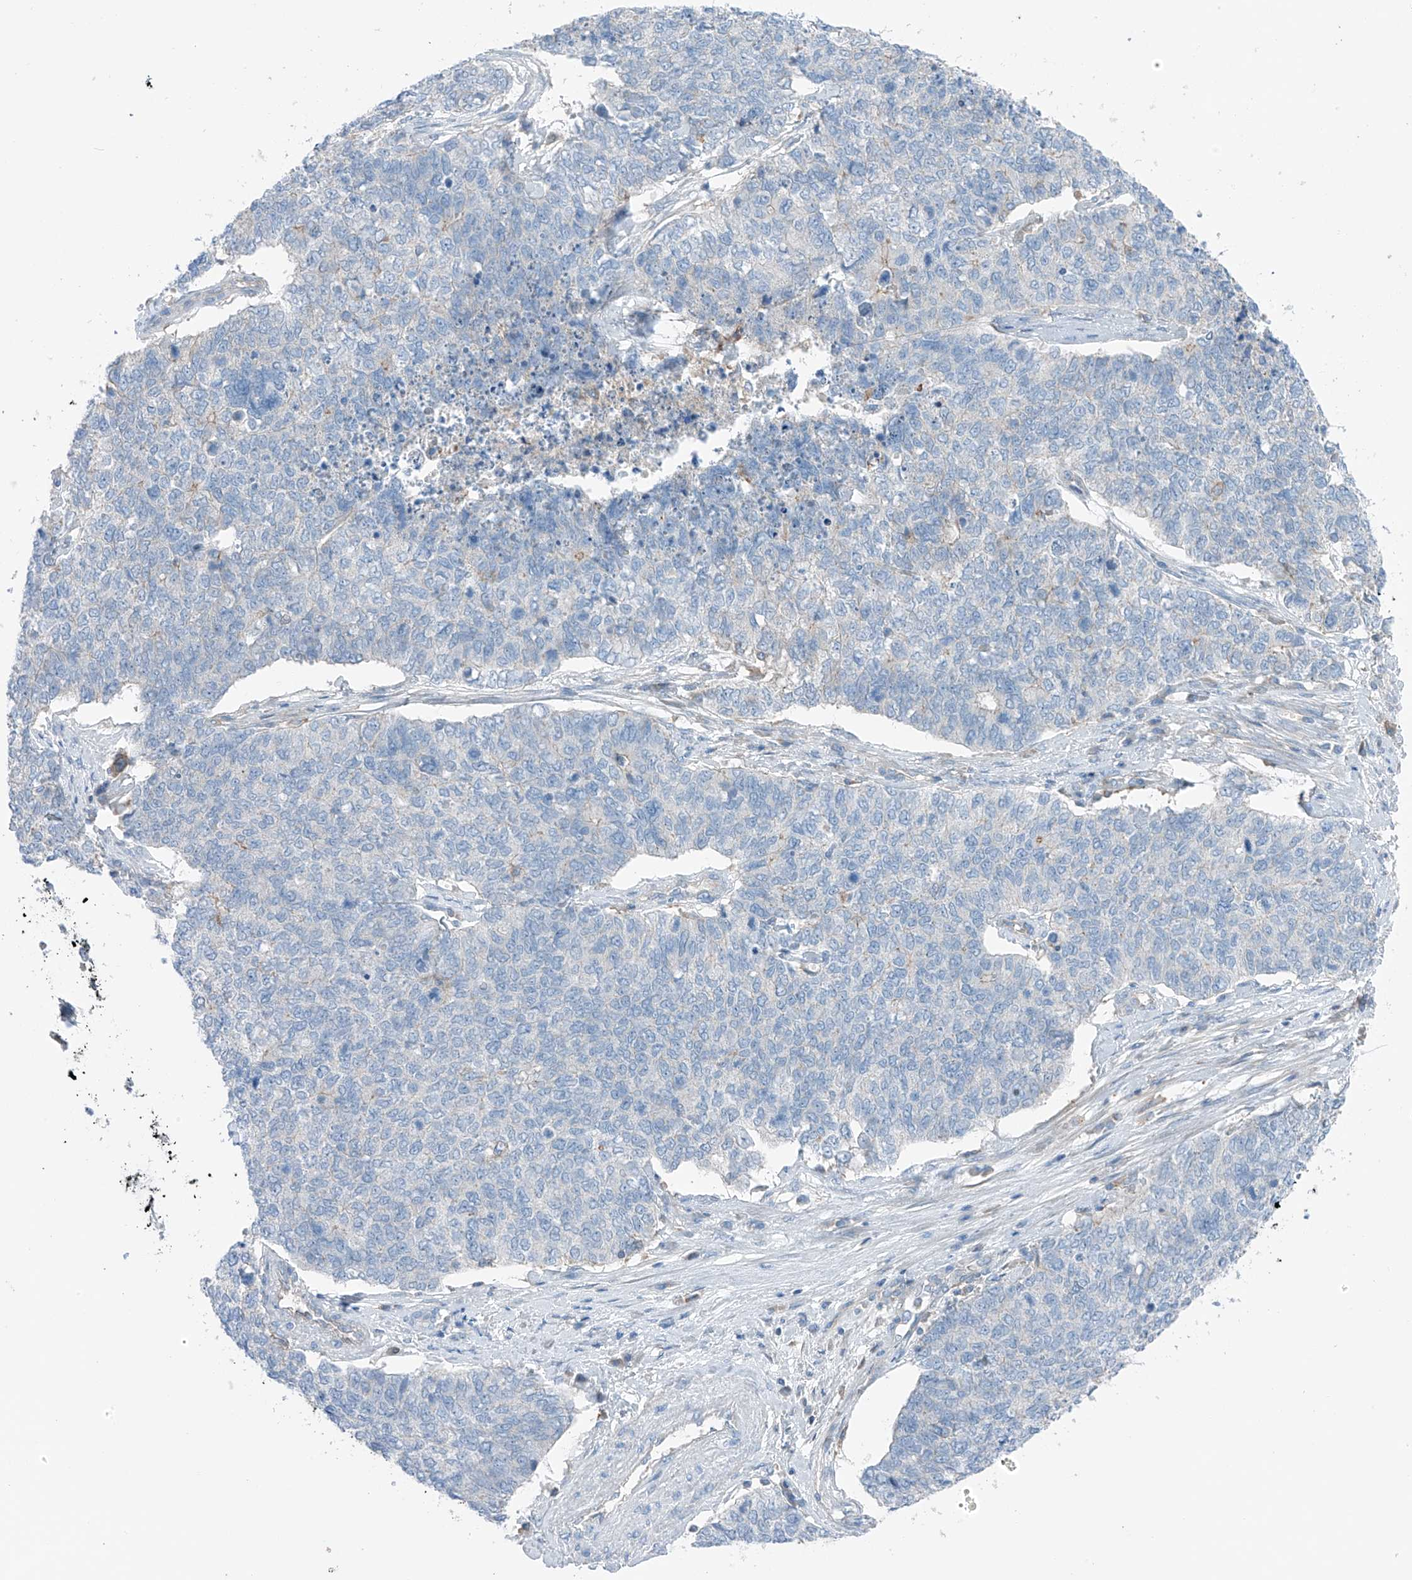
{"staining": {"intensity": "negative", "quantity": "none", "location": "none"}, "tissue": "cervical cancer", "cell_type": "Tumor cells", "image_type": "cancer", "snomed": [{"axis": "morphology", "description": "Squamous cell carcinoma, NOS"}, {"axis": "topography", "description": "Cervix"}], "caption": "There is no significant positivity in tumor cells of cervical cancer (squamous cell carcinoma).", "gene": "NALCN", "patient": {"sex": "female", "age": 63}}